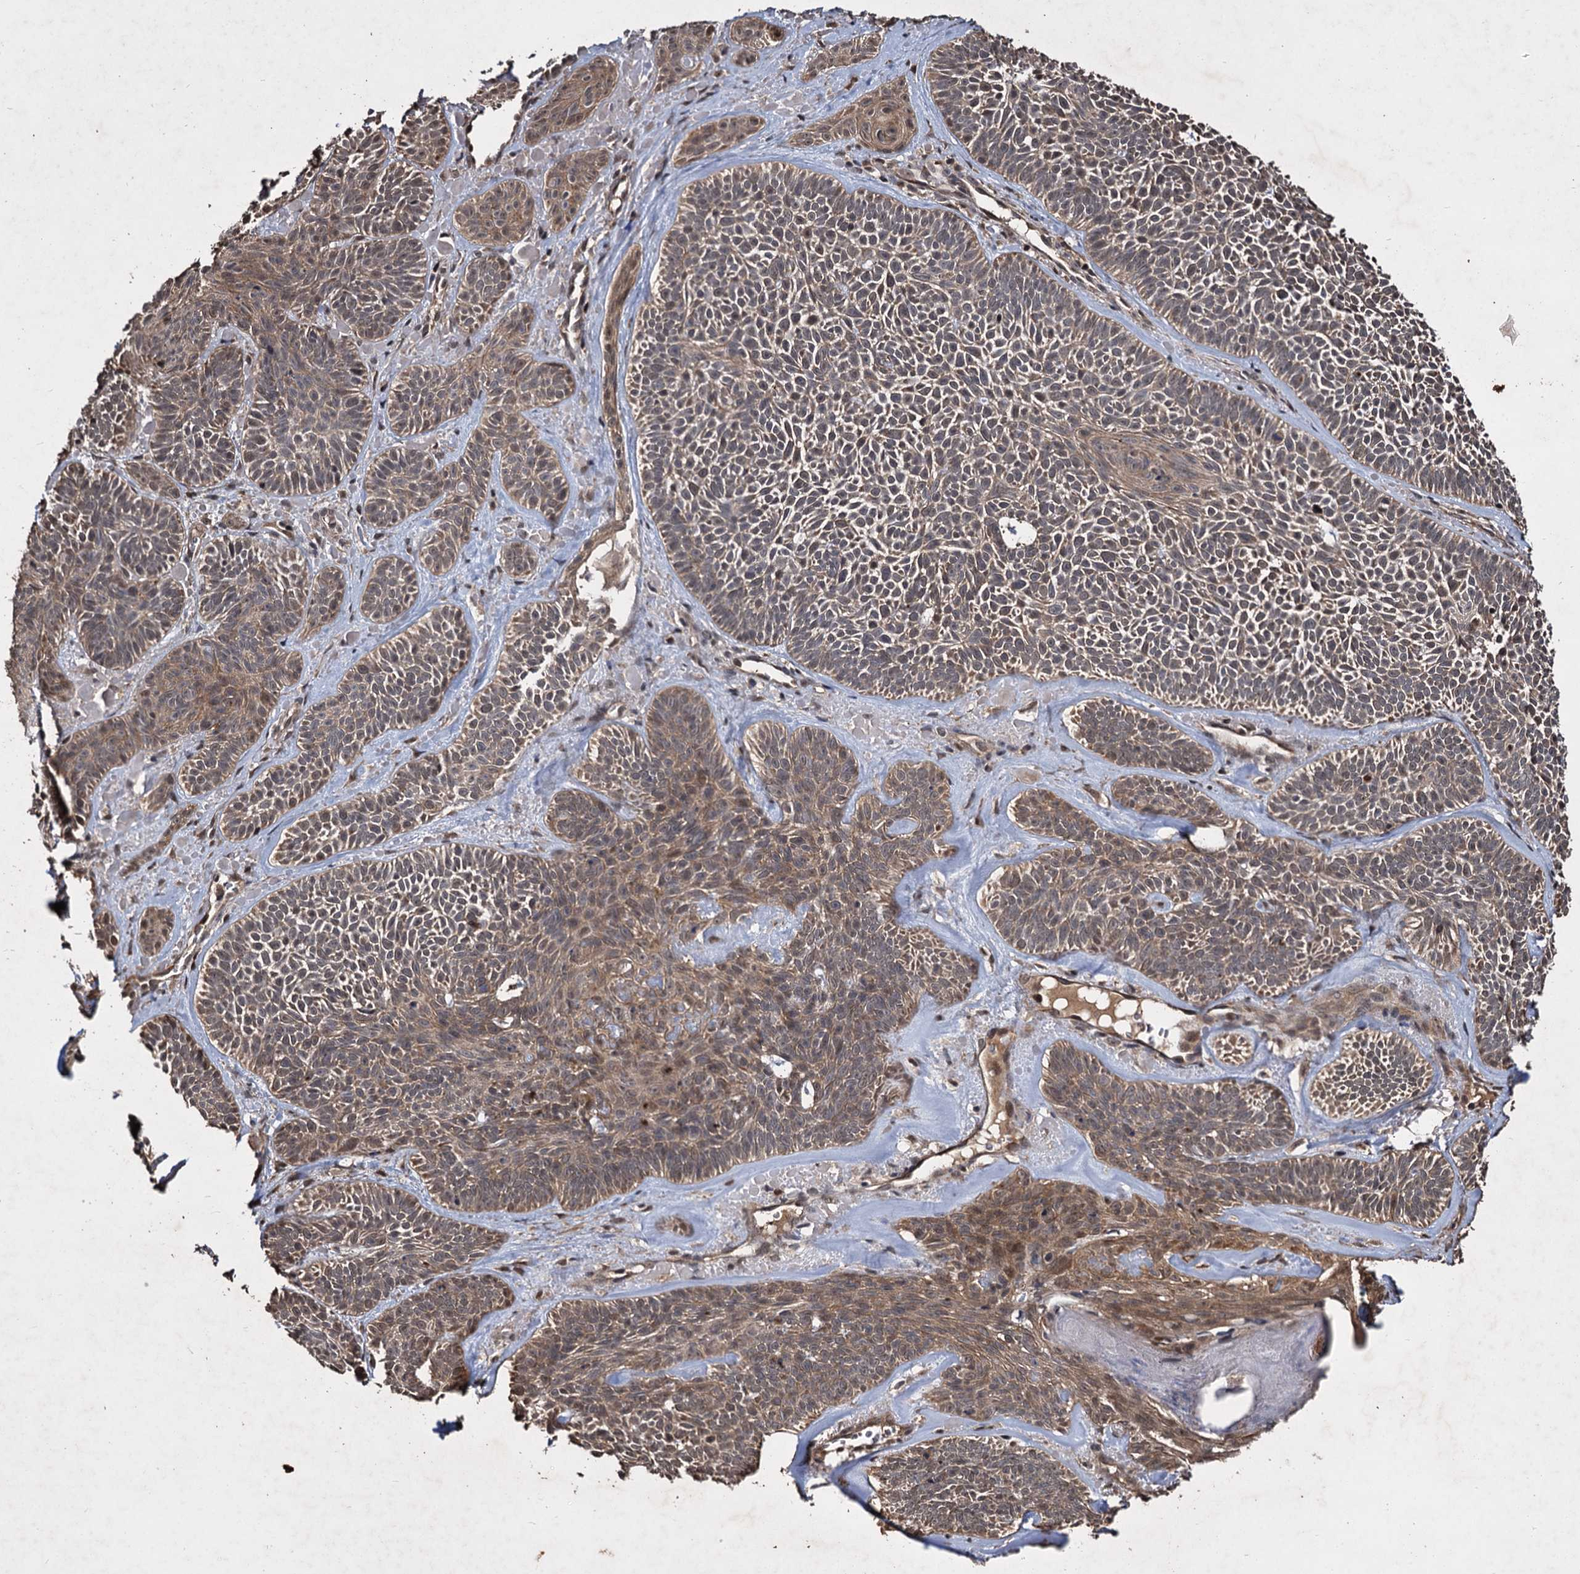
{"staining": {"intensity": "moderate", "quantity": "25%-75%", "location": "cytoplasmic/membranous"}, "tissue": "skin cancer", "cell_type": "Tumor cells", "image_type": "cancer", "snomed": [{"axis": "morphology", "description": "Basal cell carcinoma"}, {"axis": "topography", "description": "Skin"}], "caption": "Human skin cancer (basal cell carcinoma) stained with a brown dye shows moderate cytoplasmic/membranous positive positivity in about 25%-75% of tumor cells.", "gene": "SLC46A3", "patient": {"sex": "male", "age": 85}}